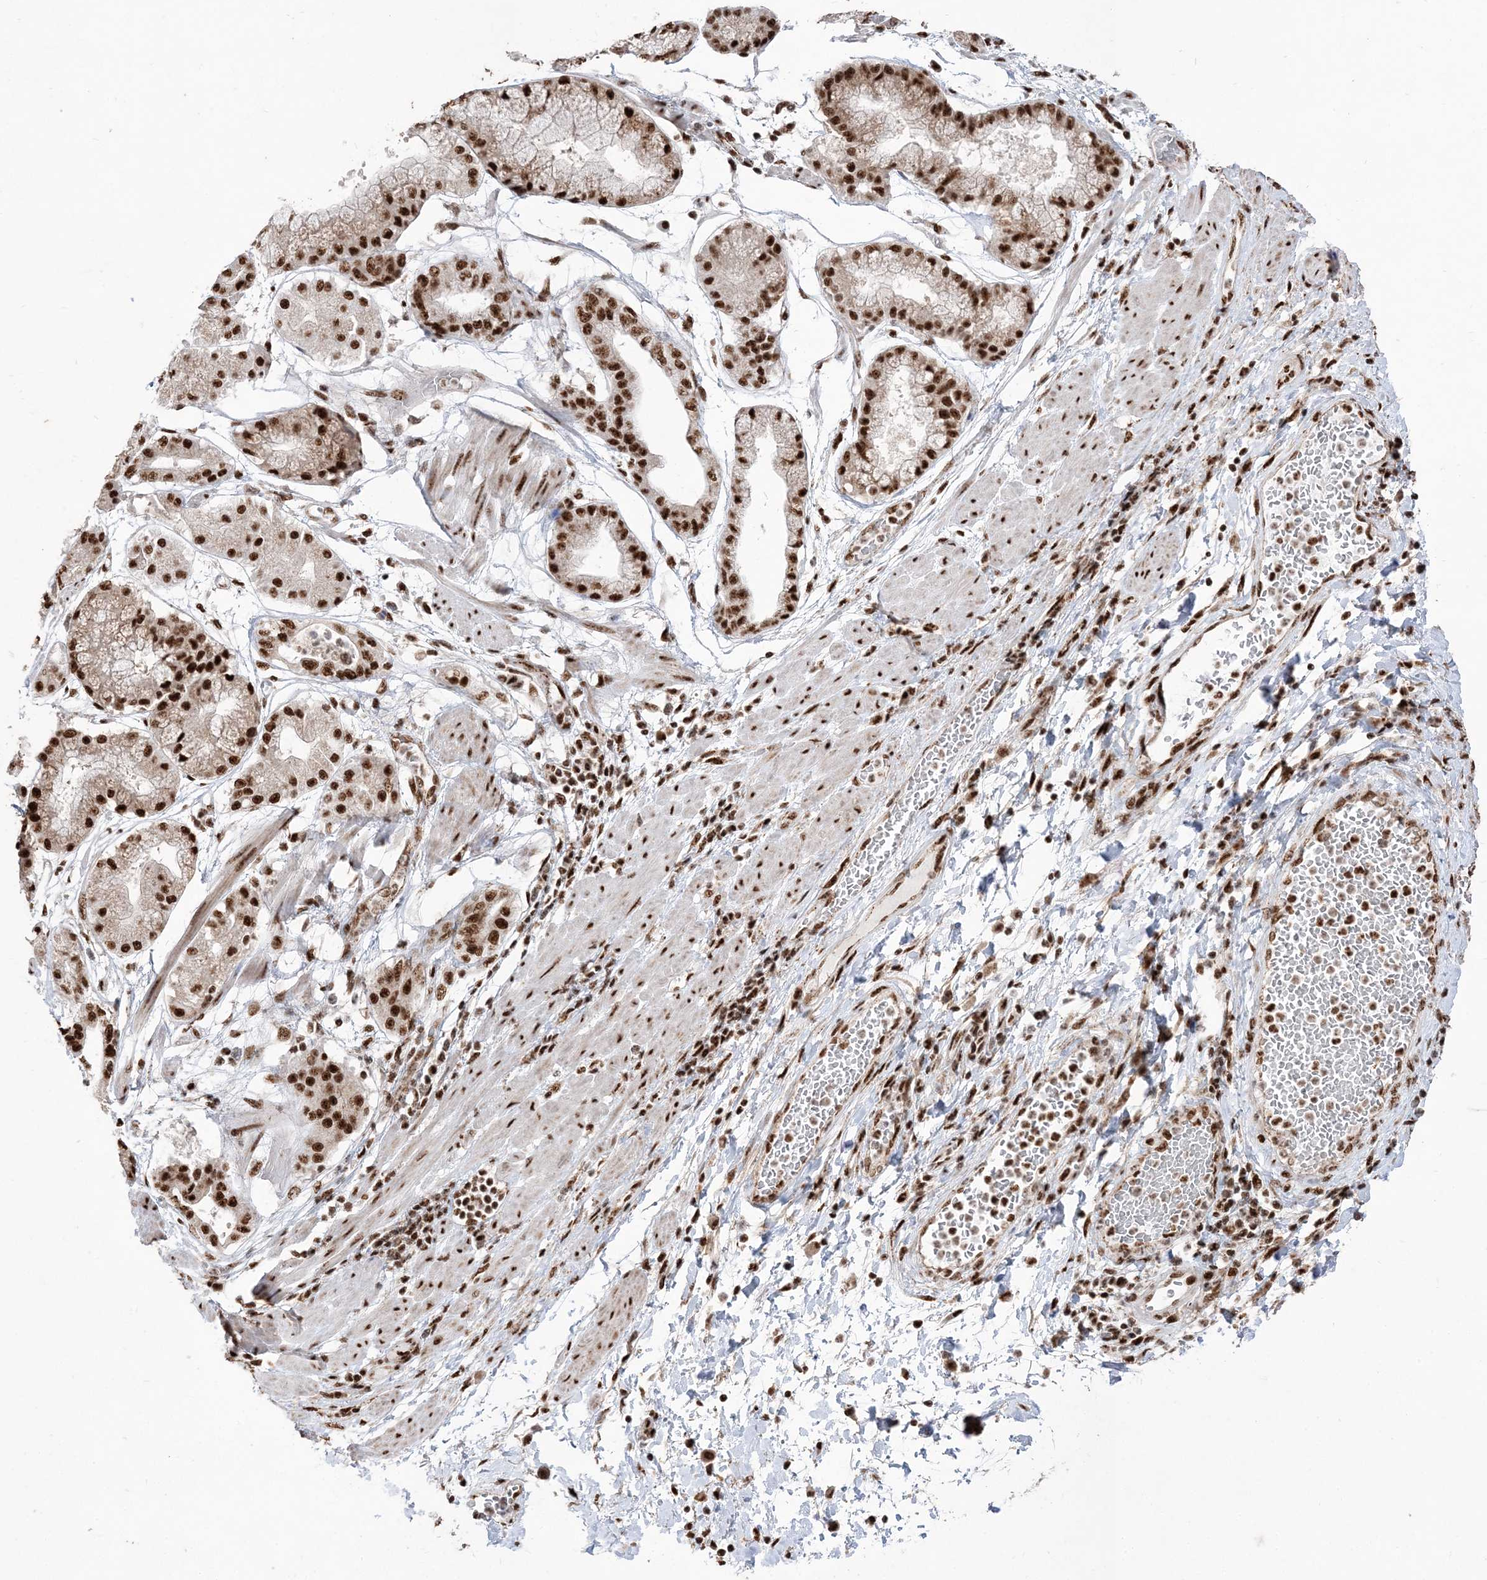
{"staining": {"intensity": "strong", "quantity": ">75%", "location": "nuclear"}, "tissue": "stomach cancer", "cell_type": "Tumor cells", "image_type": "cancer", "snomed": [{"axis": "morphology", "description": "Normal tissue, NOS"}, {"axis": "morphology", "description": "Adenocarcinoma, NOS"}, {"axis": "topography", "description": "Lymph node"}, {"axis": "topography", "description": "Stomach"}], "caption": "Protein expression analysis of human stomach cancer reveals strong nuclear positivity in about >75% of tumor cells.", "gene": "RBM17", "patient": {"sex": "male", "age": 48}}